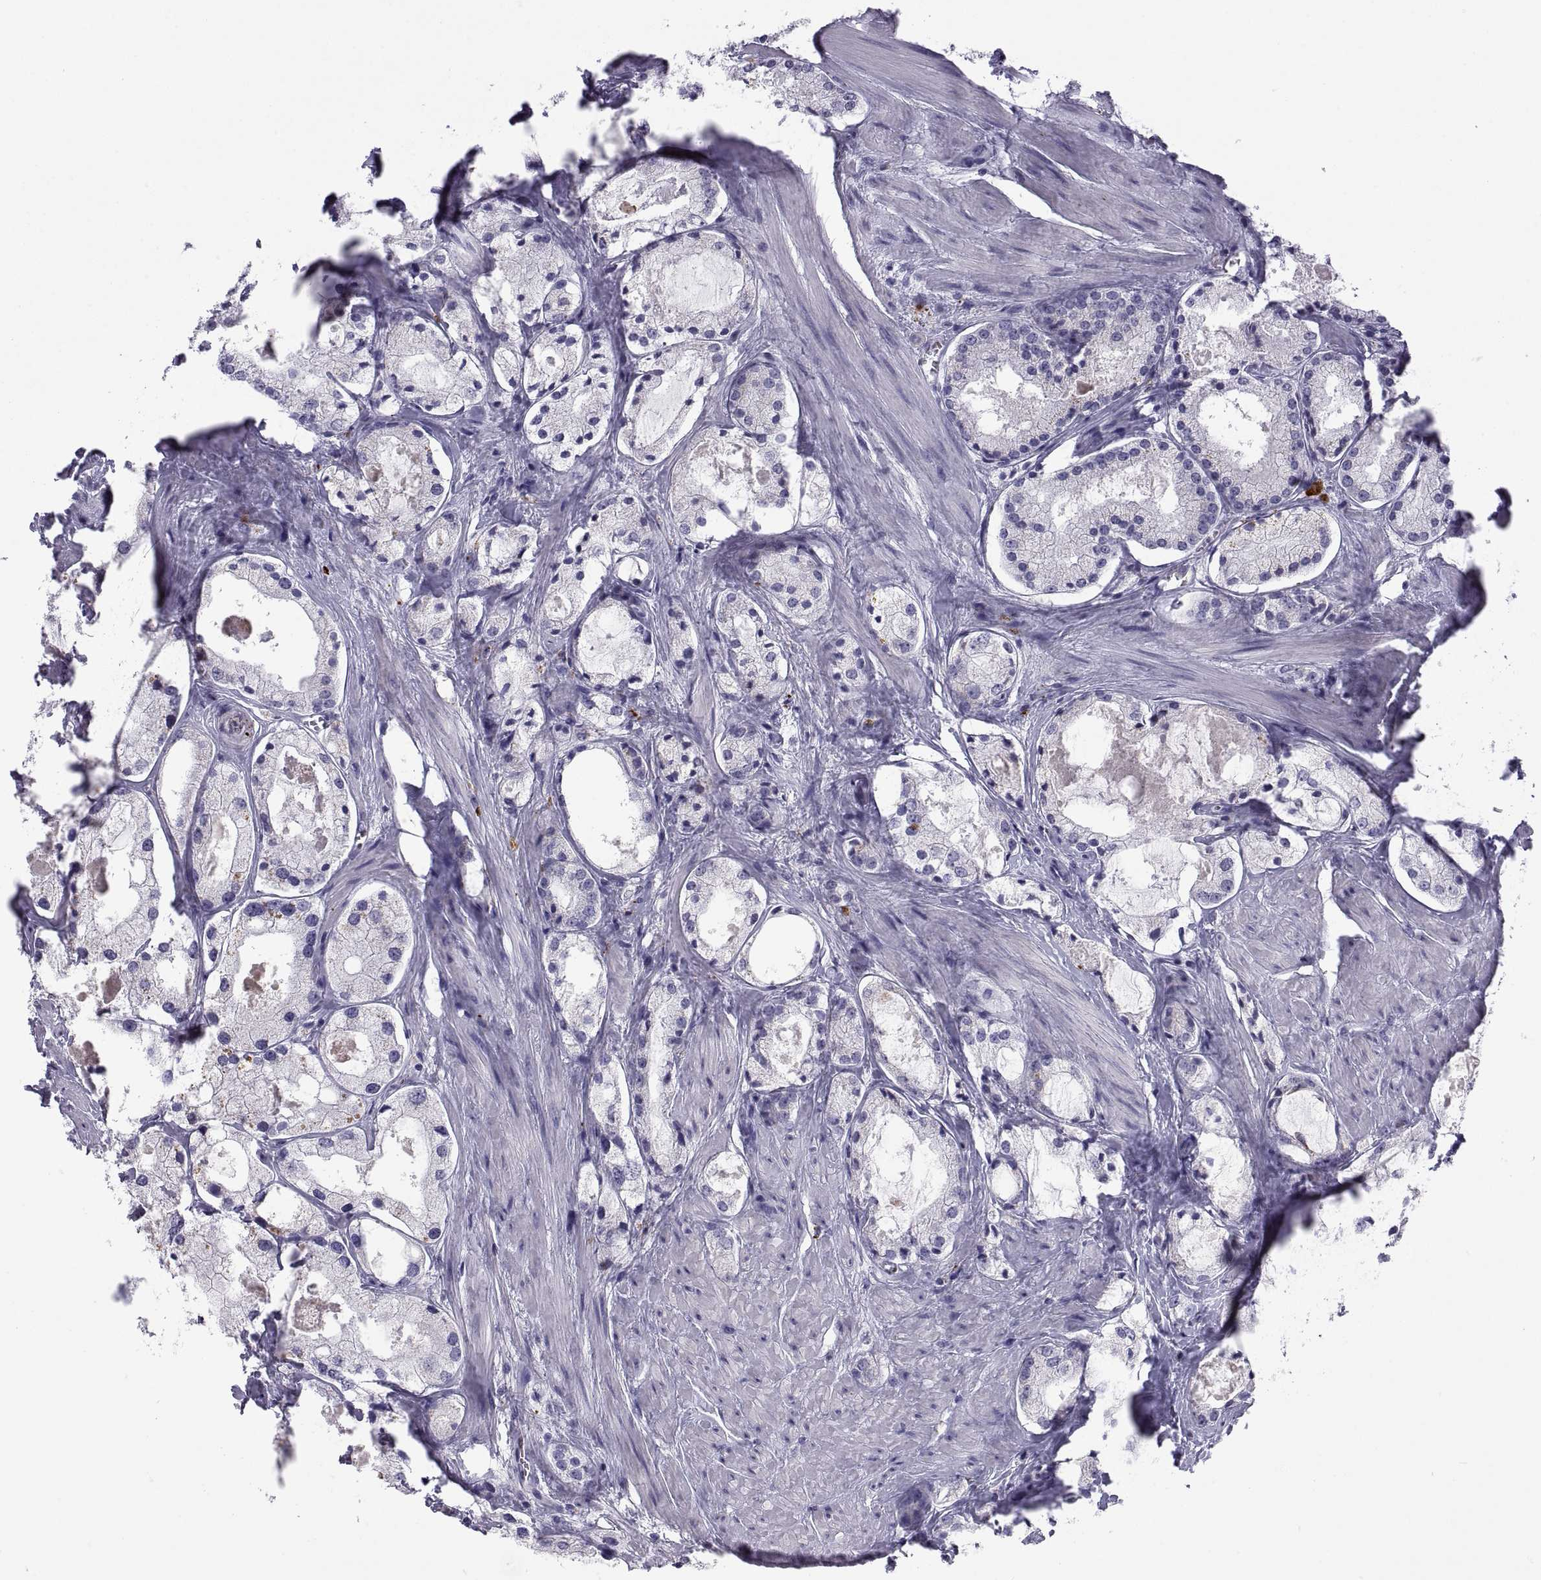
{"staining": {"intensity": "negative", "quantity": "none", "location": "none"}, "tissue": "prostate cancer", "cell_type": "Tumor cells", "image_type": "cancer", "snomed": [{"axis": "morphology", "description": "Adenocarcinoma, NOS"}, {"axis": "morphology", "description": "Adenocarcinoma, High grade"}, {"axis": "topography", "description": "Prostate"}], "caption": "Immunohistochemistry (IHC) photomicrograph of neoplastic tissue: human prostate cancer stained with DAB (3,3'-diaminobenzidine) displays no significant protein expression in tumor cells.", "gene": "RGS19", "patient": {"sex": "male", "age": 64}}